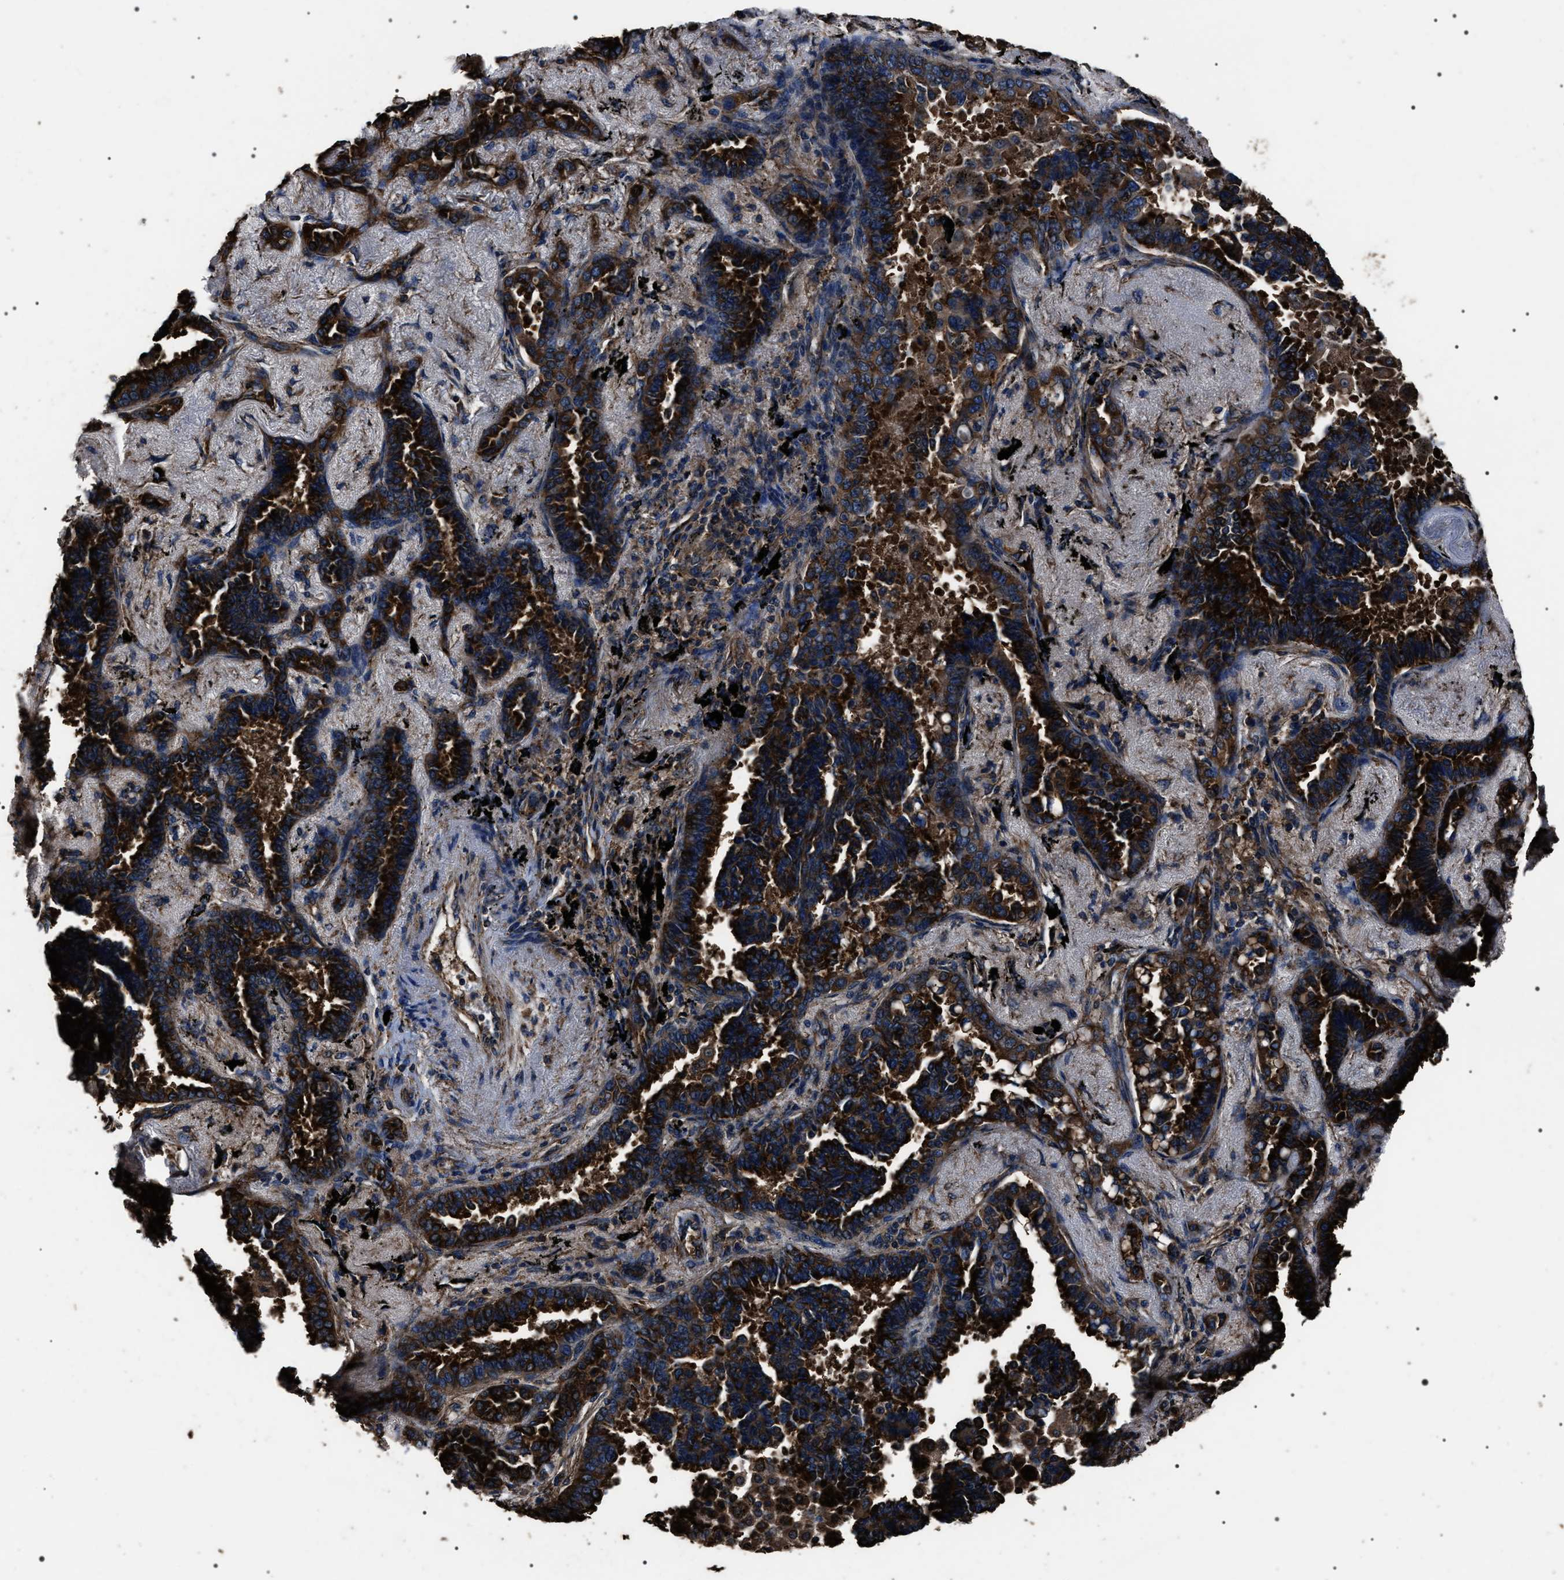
{"staining": {"intensity": "strong", "quantity": ">75%", "location": "cytoplasmic/membranous"}, "tissue": "lung cancer", "cell_type": "Tumor cells", "image_type": "cancer", "snomed": [{"axis": "morphology", "description": "Adenocarcinoma, NOS"}, {"axis": "topography", "description": "Lung"}], "caption": "Tumor cells display high levels of strong cytoplasmic/membranous positivity in approximately >75% of cells in human lung cancer (adenocarcinoma).", "gene": "HSCB", "patient": {"sex": "male", "age": 59}}